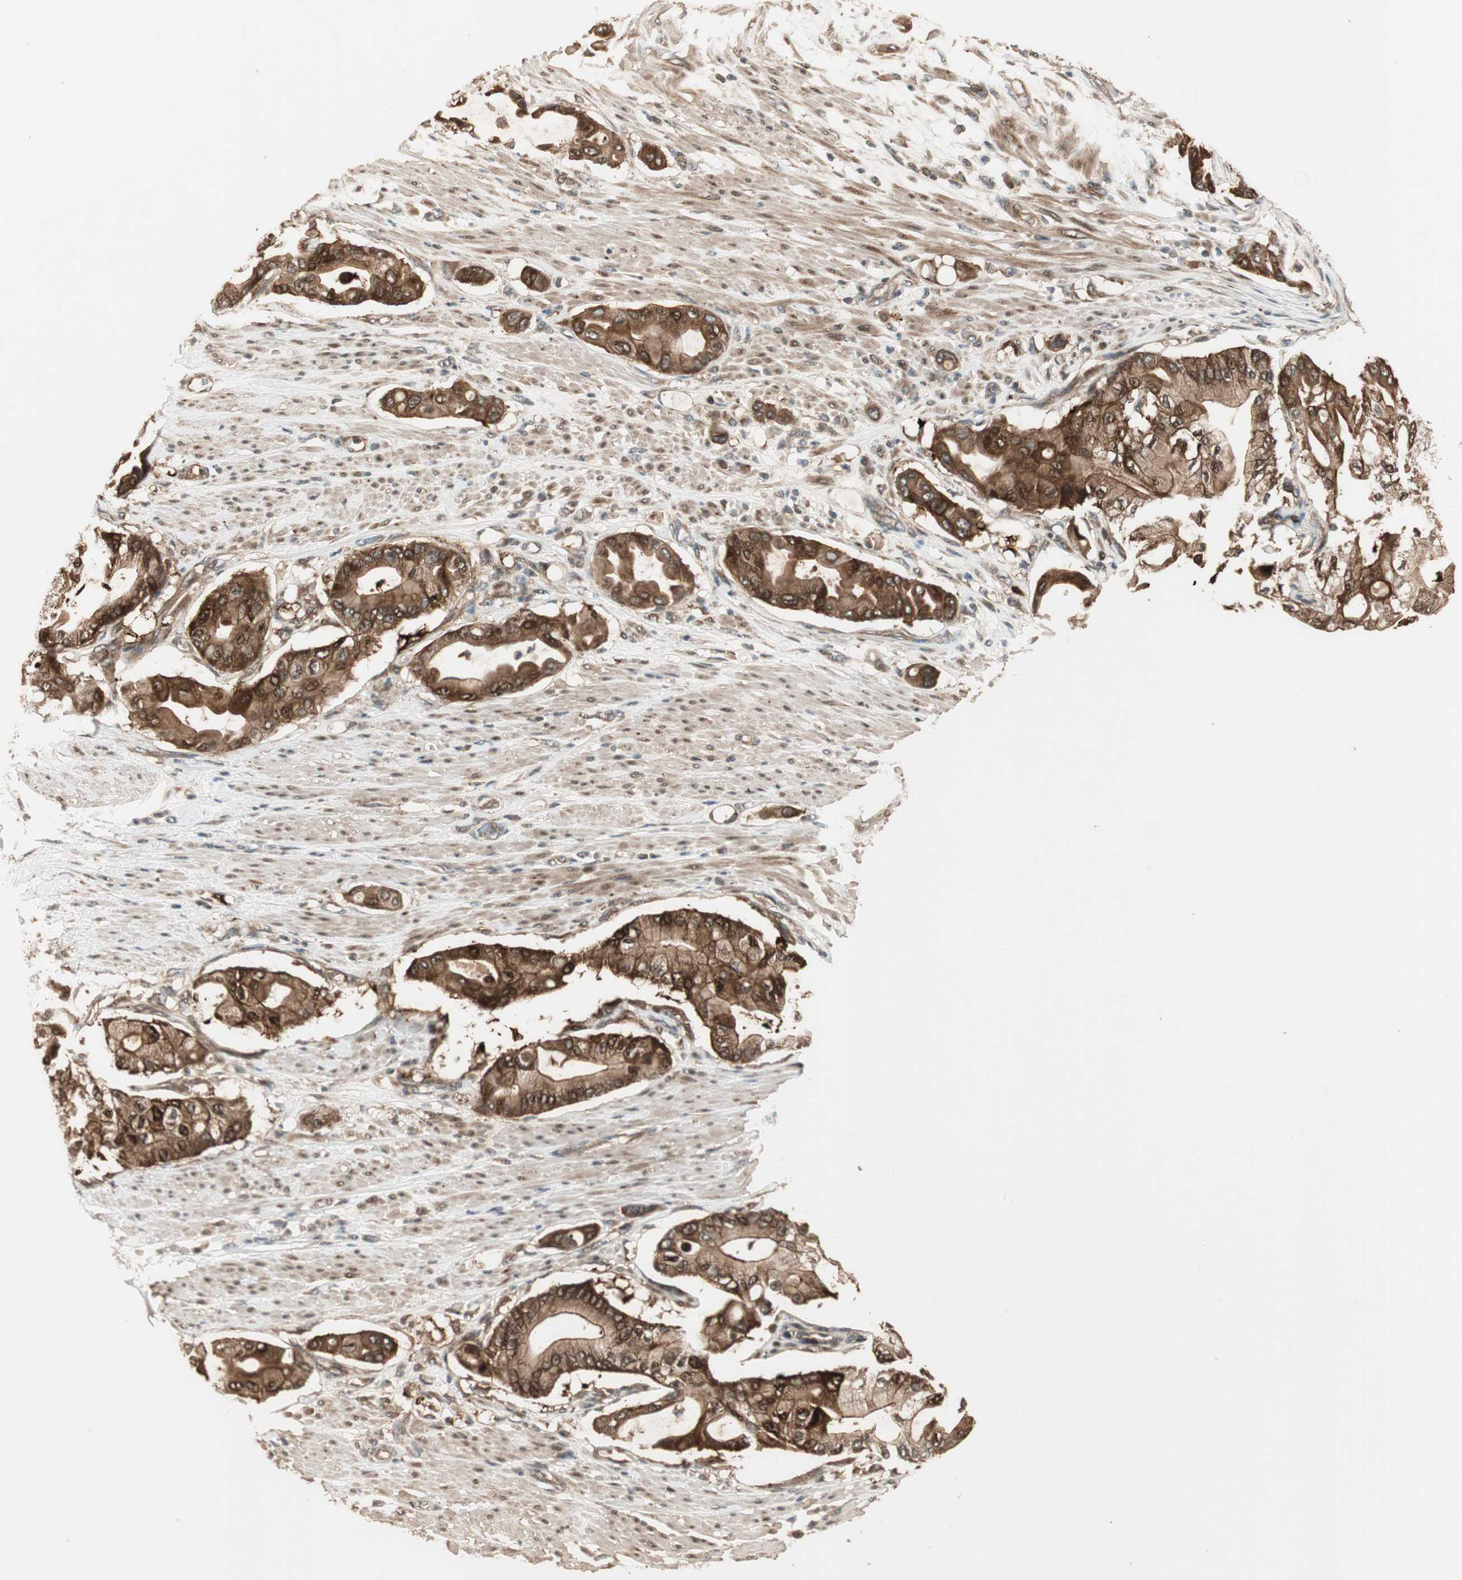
{"staining": {"intensity": "strong", "quantity": ">75%", "location": "cytoplasmic/membranous,nuclear"}, "tissue": "pancreatic cancer", "cell_type": "Tumor cells", "image_type": "cancer", "snomed": [{"axis": "morphology", "description": "Adenocarcinoma, NOS"}, {"axis": "morphology", "description": "Adenocarcinoma, metastatic, NOS"}, {"axis": "topography", "description": "Lymph node"}, {"axis": "topography", "description": "Pancreas"}, {"axis": "topography", "description": "Duodenum"}], "caption": "Brown immunohistochemical staining in human adenocarcinoma (pancreatic) shows strong cytoplasmic/membranous and nuclear expression in about >75% of tumor cells. Nuclei are stained in blue.", "gene": "CNOT4", "patient": {"sex": "female", "age": 64}}